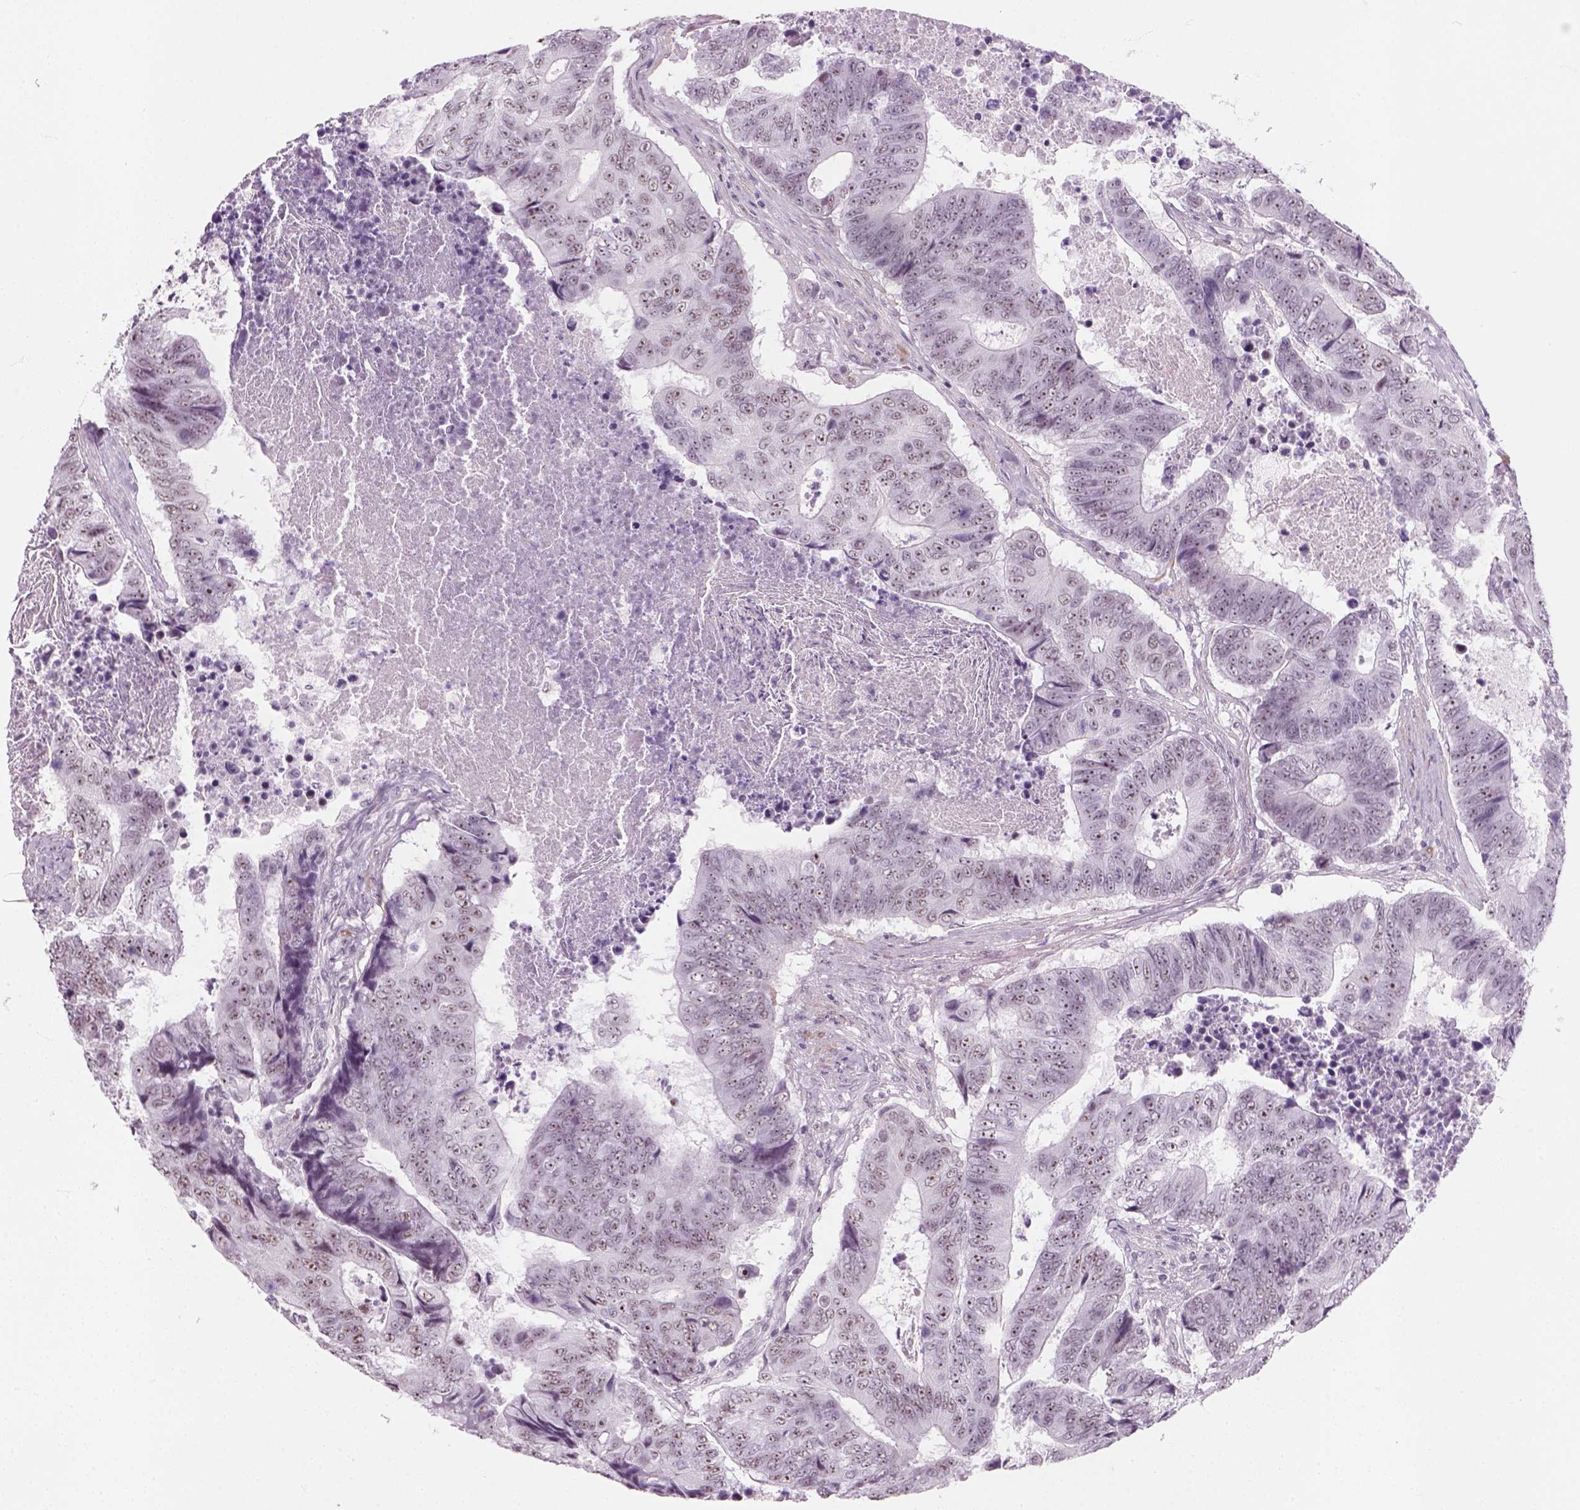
{"staining": {"intensity": "weak", "quantity": "25%-75%", "location": "nuclear"}, "tissue": "colorectal cancer", "cell_type": "Tumor cells", "image_type": "cancer", "snomed": [{"axis": "morphology", "description": "Adenocarcinoma, NOS"}, {"axis": "topography", "description": "Colon"}], "caption": "Colorectal cancer (adenocarcinoma) stained for a protein (brown) exhibits weak nuclear positive staining in about 25%-75% of tumor cells.", "gene": "ZNF865", "patient": {"sex": "female", "age": 48}}